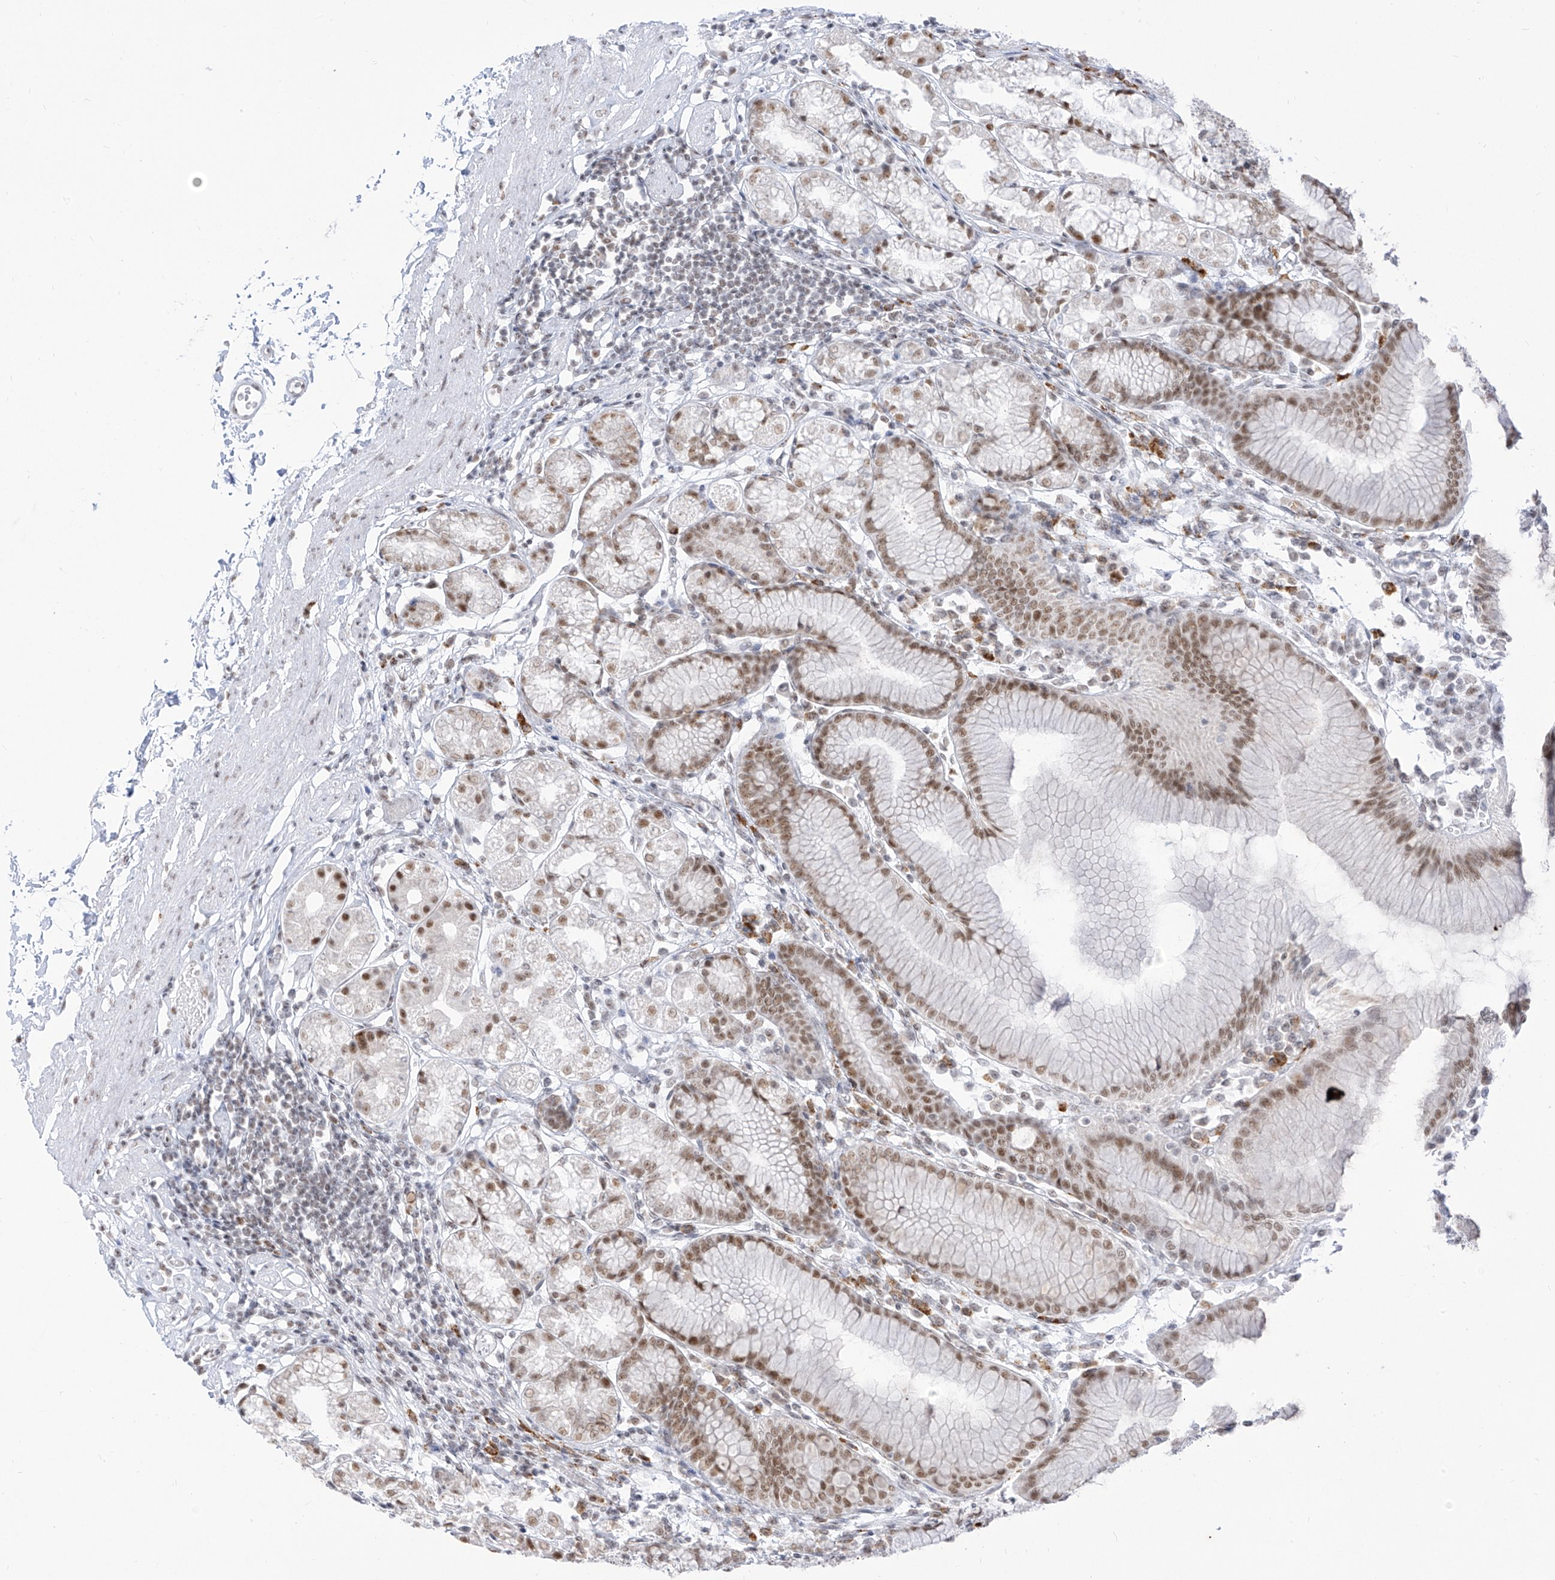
{"staining": {"intensity": "moderate", "quantity": ">75%", "location": "nuclear"}, "tissue": "stomach", "cell_type": "Glandular cells", "image_type": "normal", "snomed": [{"axis": "morphology", "description": "Normal tissue, NOS"}, {"axis": "topography", "description": "Stomach"}], "caption": "IHC staining of benign stomach, which shows medium levels of moderate nuclear staining in about >75% of glandular cells indicating moderate nuclear protein positivity. The staining was performed using DAB (brown) for protein detection and nuclei were counterstained in hematoxylin (blue).", "gene": "SUPT5H", "patient": {"sex": "female", "age": 57}}